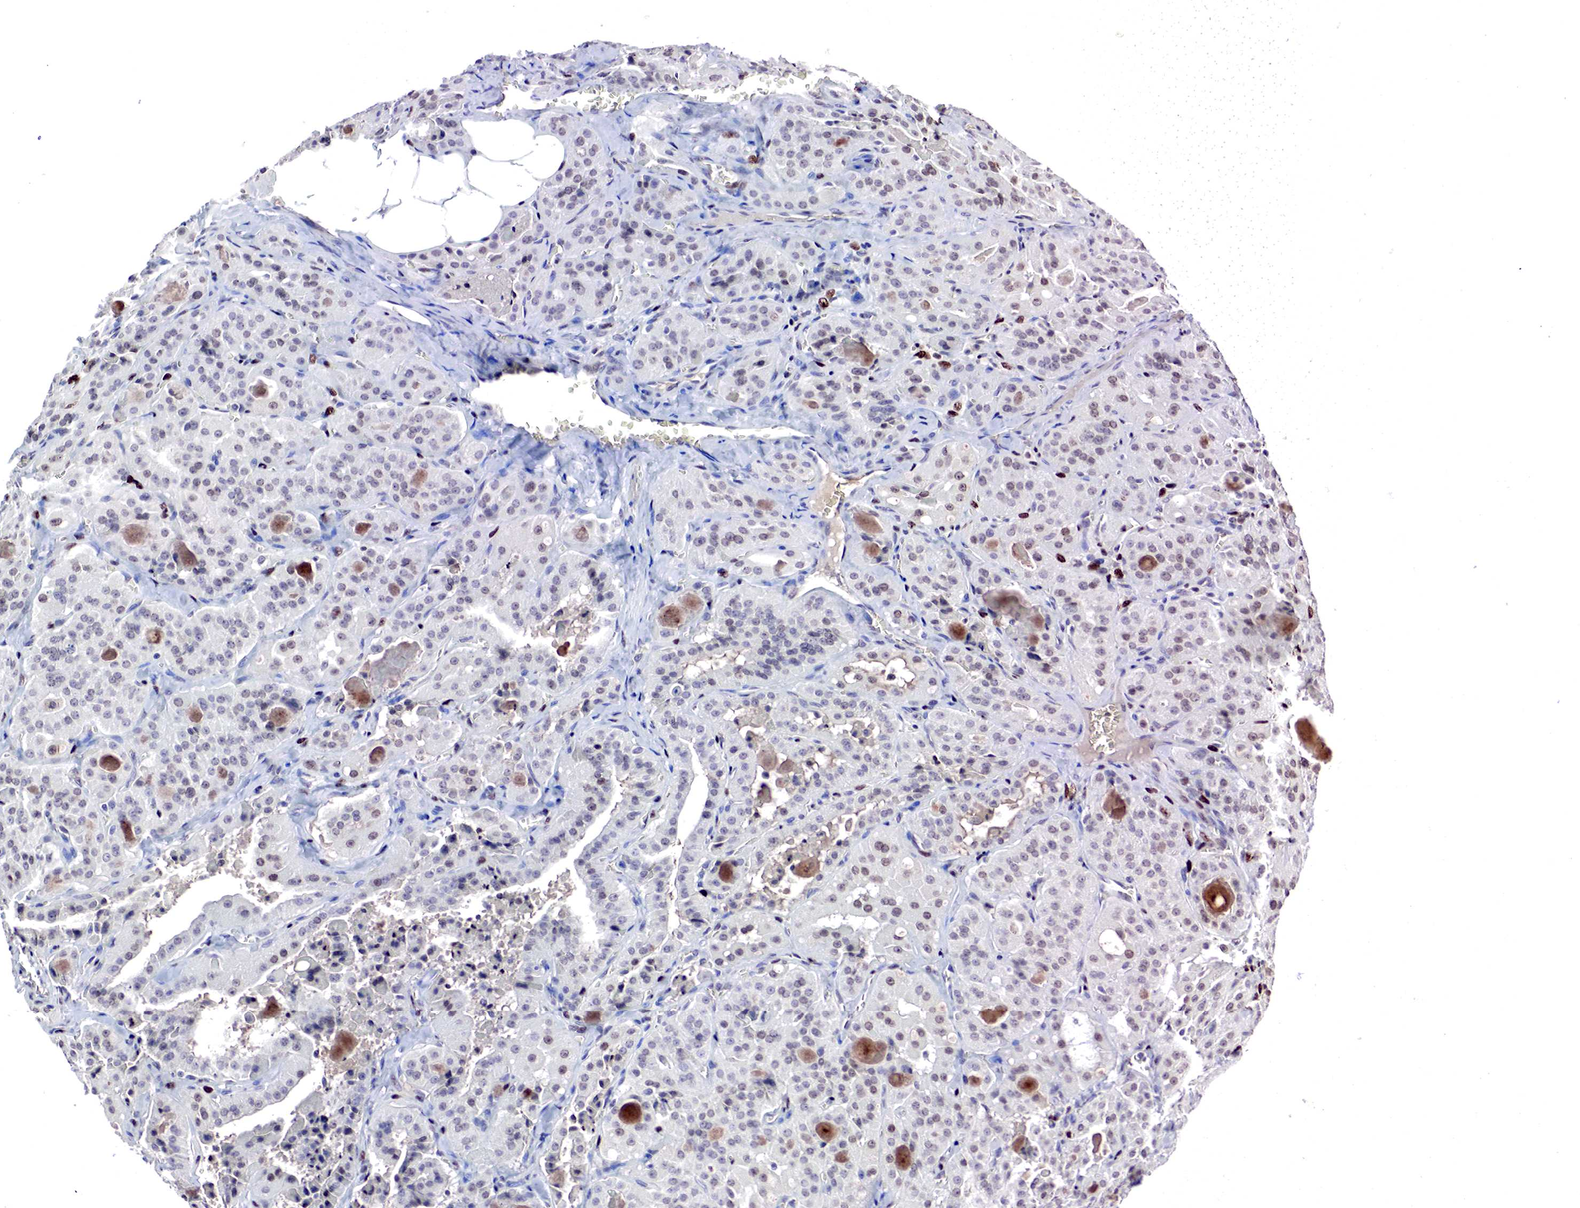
{"staining": {"intensity": "weak", "quantity": "25%-75%", "location": "cytoplasmic/membranous,nuclear"}, "tissue": "thyroid cancer", "cell_type": "Tumor cells", "image_type": "cancer", "snomed": [{"axis": "morphology", "description": "Carcinoma, NOS"}, {"axis": "topography", "description": "Thyroid gland"}], "caption": "Thyroid cancer (carcinoma) stained for a protein shows weak cytoplasmic/membranous and nuclear positivity in tumor cells.", "gene": "DACH2", "patient": {"sex": "male", "age": 76}}